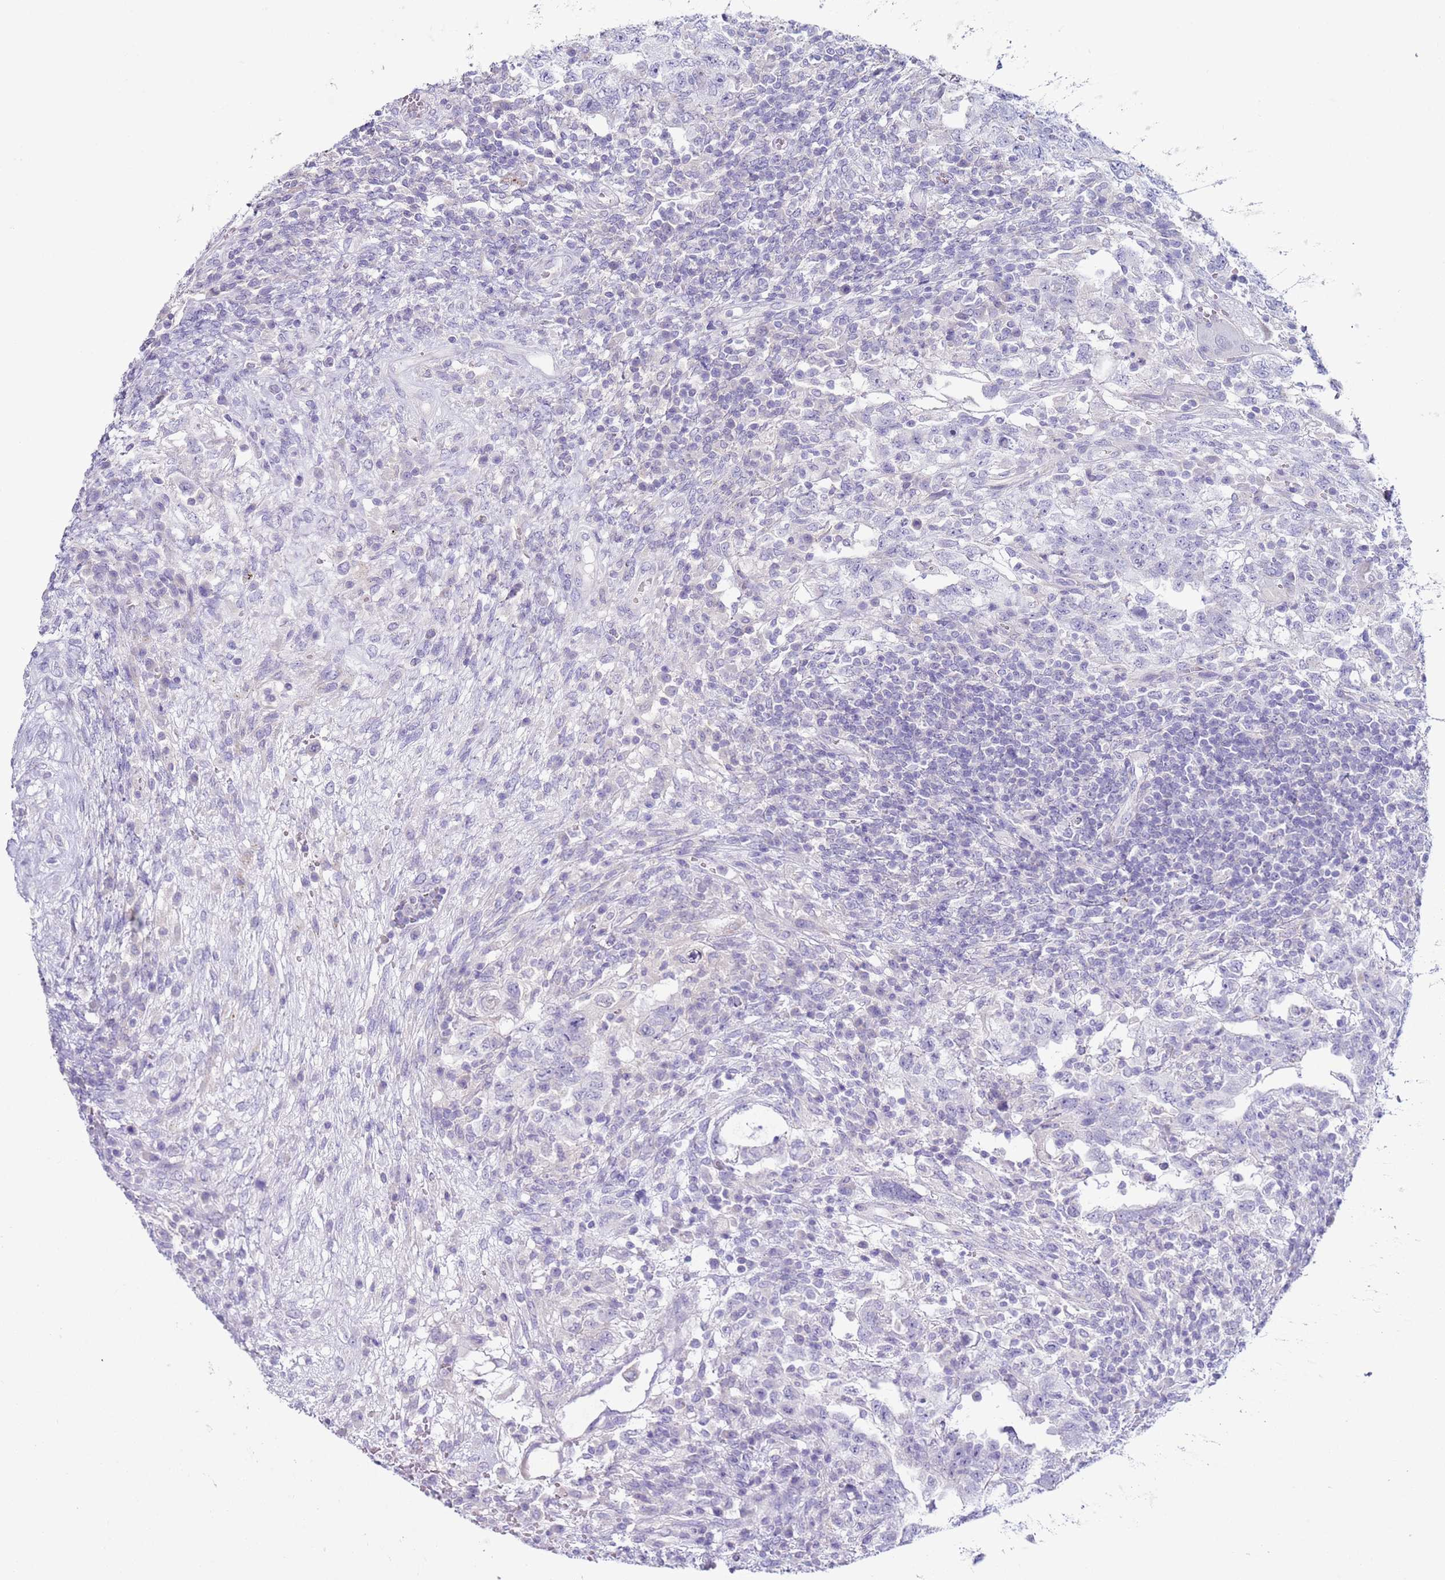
{"staining": {"intensity": "negative", "quantity": "none", "location": "none"}, "tissue": "testis cancer", "cell_type": "Tumor cells", "image_type": "cancer", "snomed": [{"axis": "morphology", "description": "Carcinoma, Embryonal, NOS"}, {"axis": "topography", "description": "Testis"}], "caption": "Tumor cells show no significant protein staining in testis embryonal carcinoma. (Immunohistochemistry, brightfield microscopy, high magnification).", "gene": "NPAP1", "patient": {"sex": "male", "age": 26}}